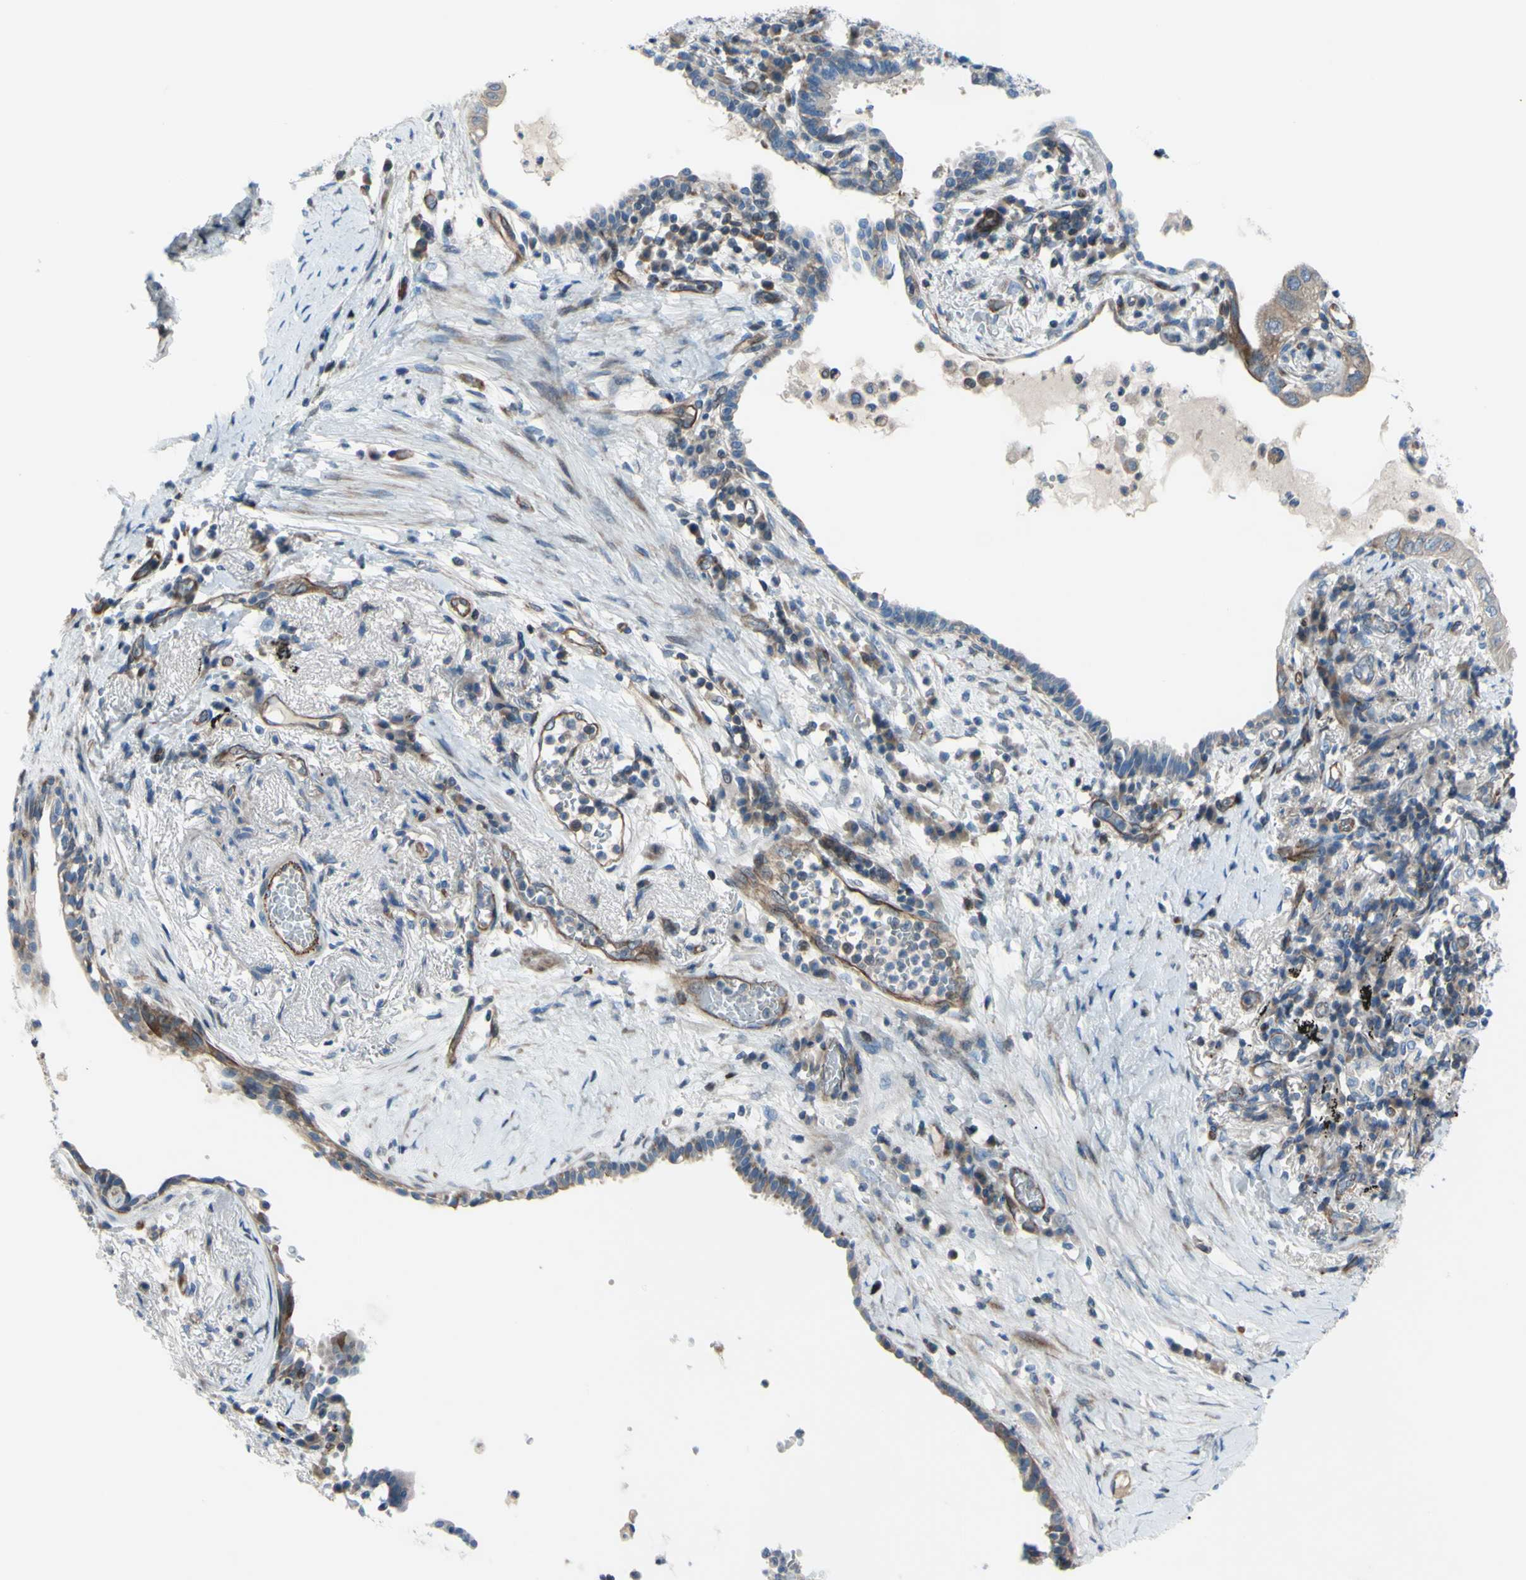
{"staining": {"intensity": "moderate", "quantity": "<25%", "location": "cytoplasmic/membranous"}, "tissue": "lung cancer", "cell_type": "Tumor cells", "image_type": "cancer", "snomed": [{"axis": "morphology", "description": "Adenocarcinoma, NOS"}, {"axis": "topography", "description": "Lung"}], "caption": "Protein staining exhibits moderate cytoplasmic/membranous positivity in approximately <25% of tumor cells in lung cancer.", "gene": "PAK2", "patient": {"sex": "female", "age": 70}}